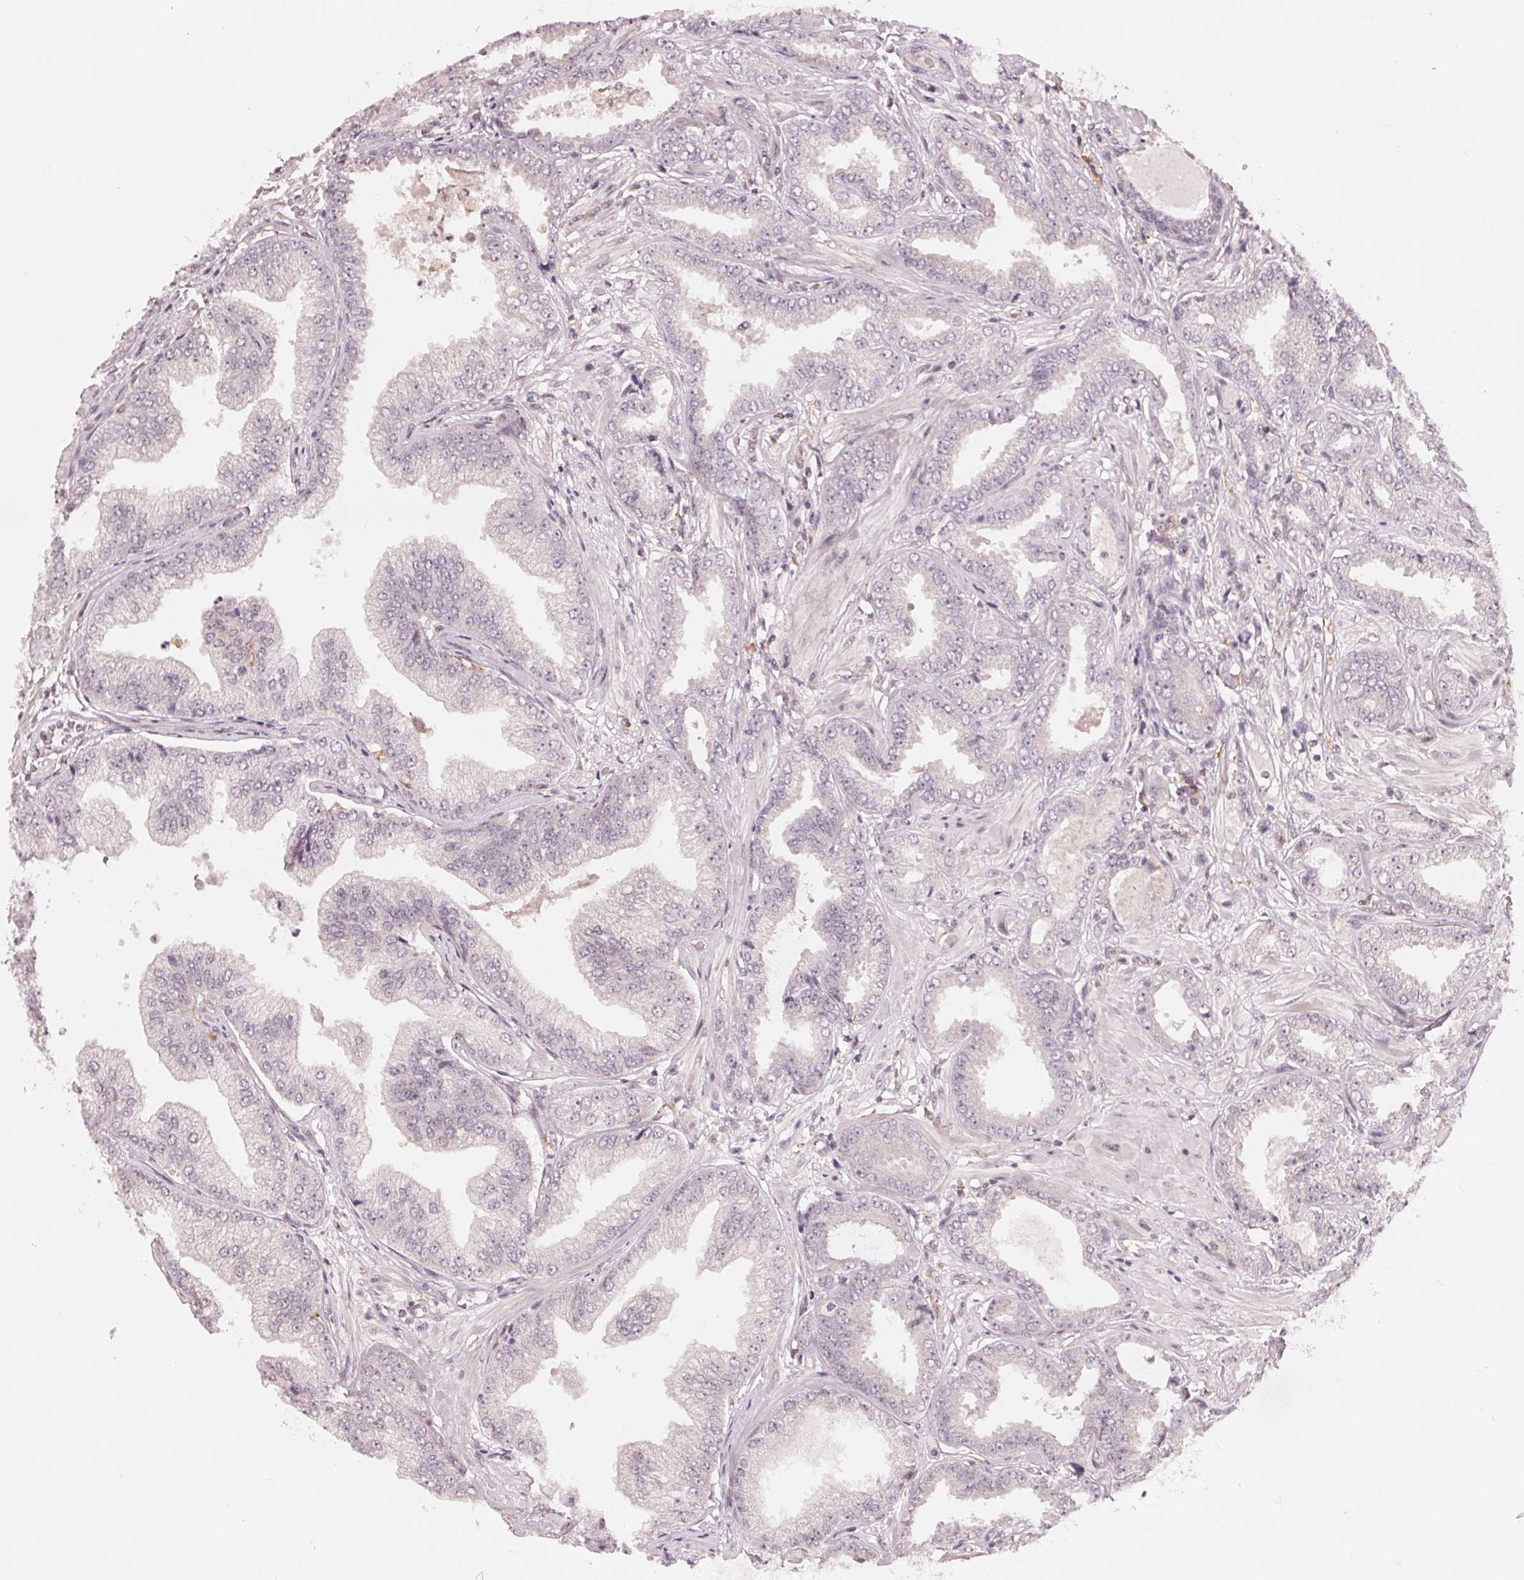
{"staining": {"intensity": "negative", "quantity": "none", "location": "none"}, "tissue": "prostate cancer", "cell_type": "Tumor cells", "image_type": "cancer", "snomed": [{"axis": "morphology", "description": "Adenocarcinoma, Low grade"}, {"axis": "topography", "description": "Prostate"}], "caption": "Tumor cells are negative for brown protein staining in prostate cancer (adenocarcinoma (low-grade)).", "gene": "IL9R", "patient": {"sex": "male", "age": 55}}